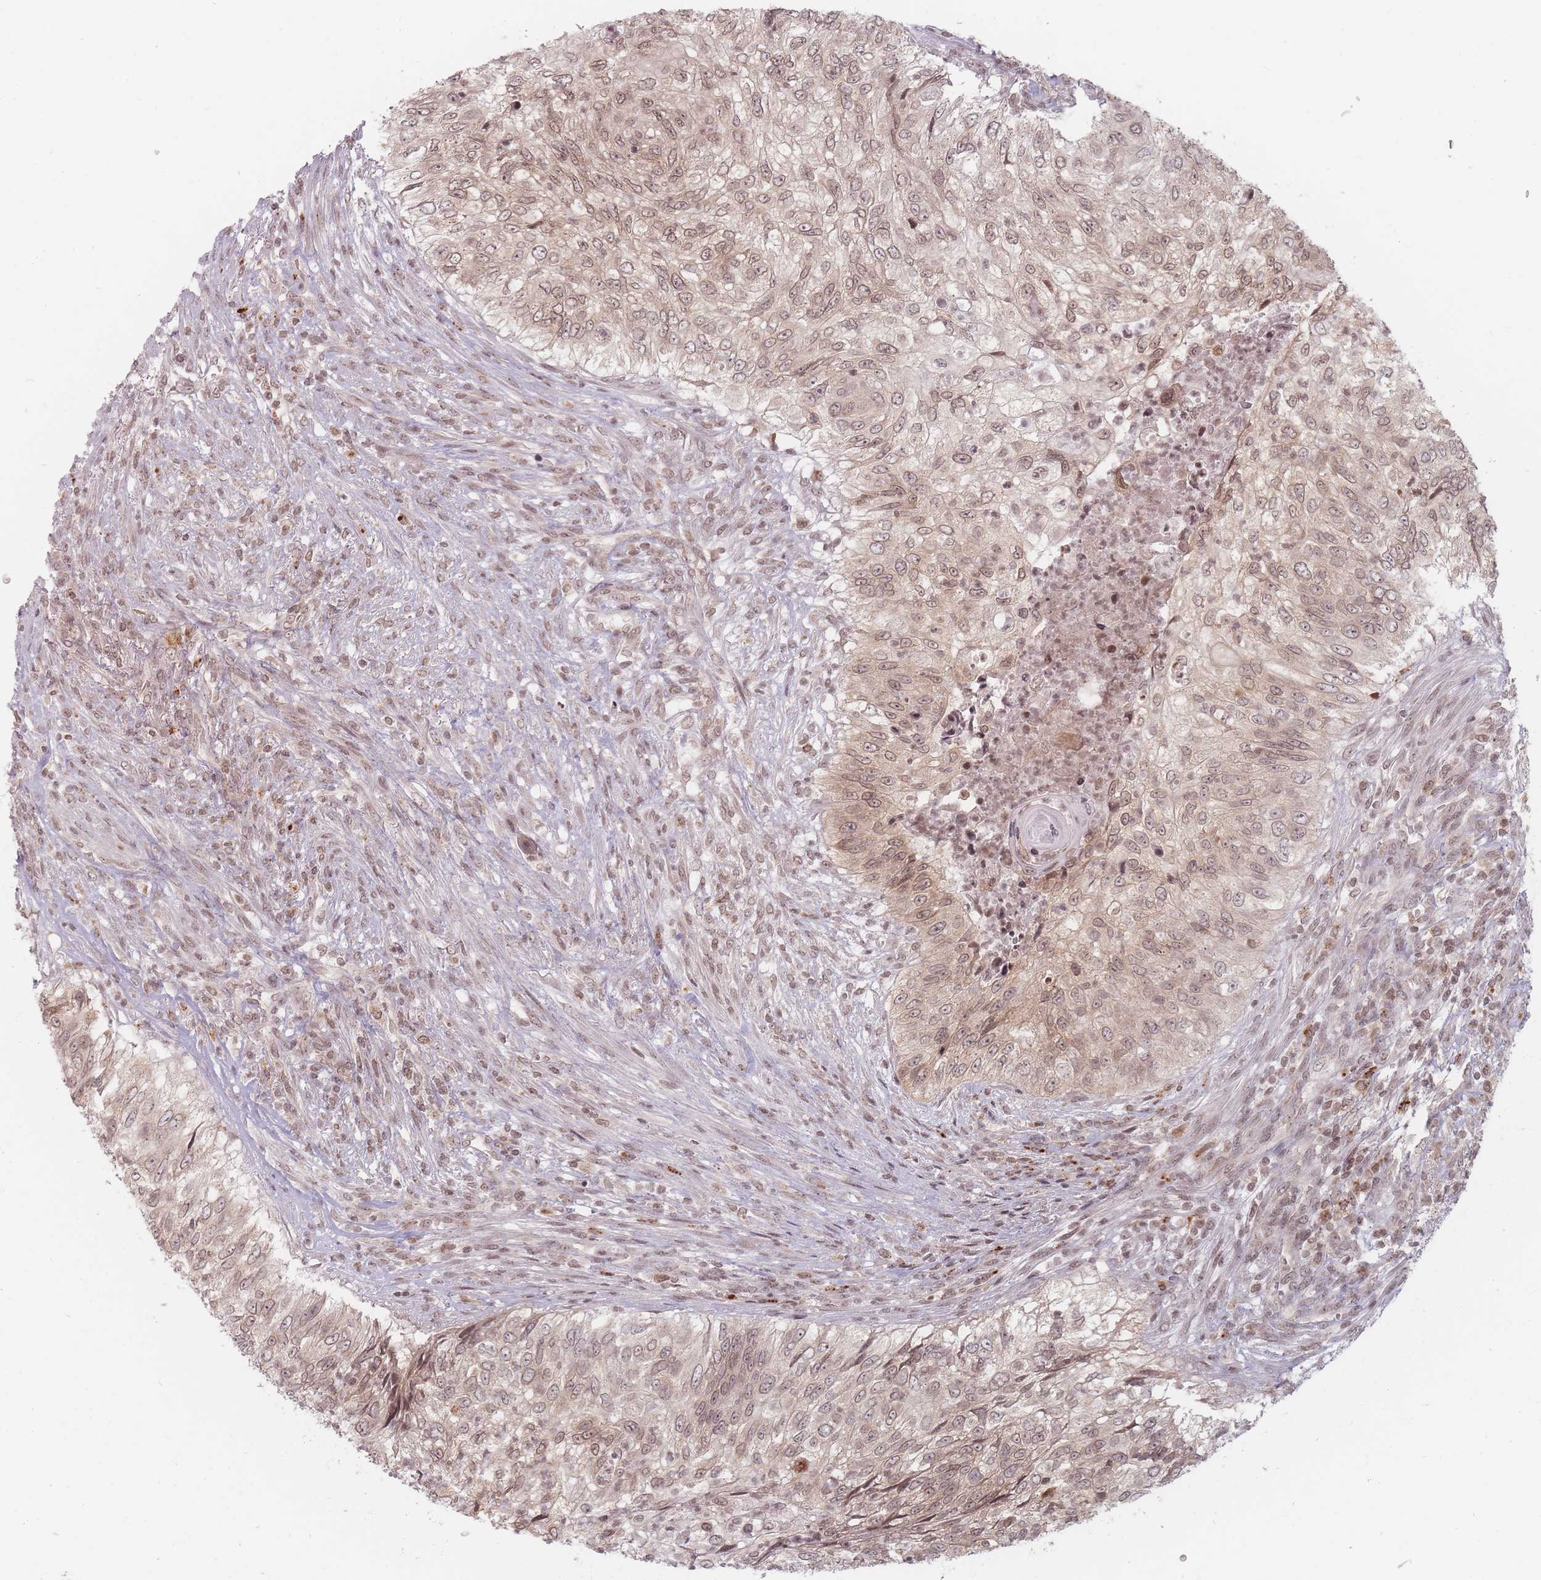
{"staining": {"intensity": "moderate", "quantity": ">75%", "location": "cytoplasmic/membranous,nuclear"}, "tissue": "urothelial cancer", "cell_type": "Tumor cells", "image_type": "cancer", "snomed": [{"axis": "morphology", "description": "Urothelial carcinoma, High grade"}, {"axis": "topography", "description": "Urinary bladder"}], "caption": "This micrograph reveals immunohistochemistry staining of human urothelial carcinoma (high-grade), with medium moderate cytoplasmic/membranous and nuclear positivity in approximately >75% of tumor cells.", "gene": "SPATA45", "patient": {"sex": "female", "age": 60}}